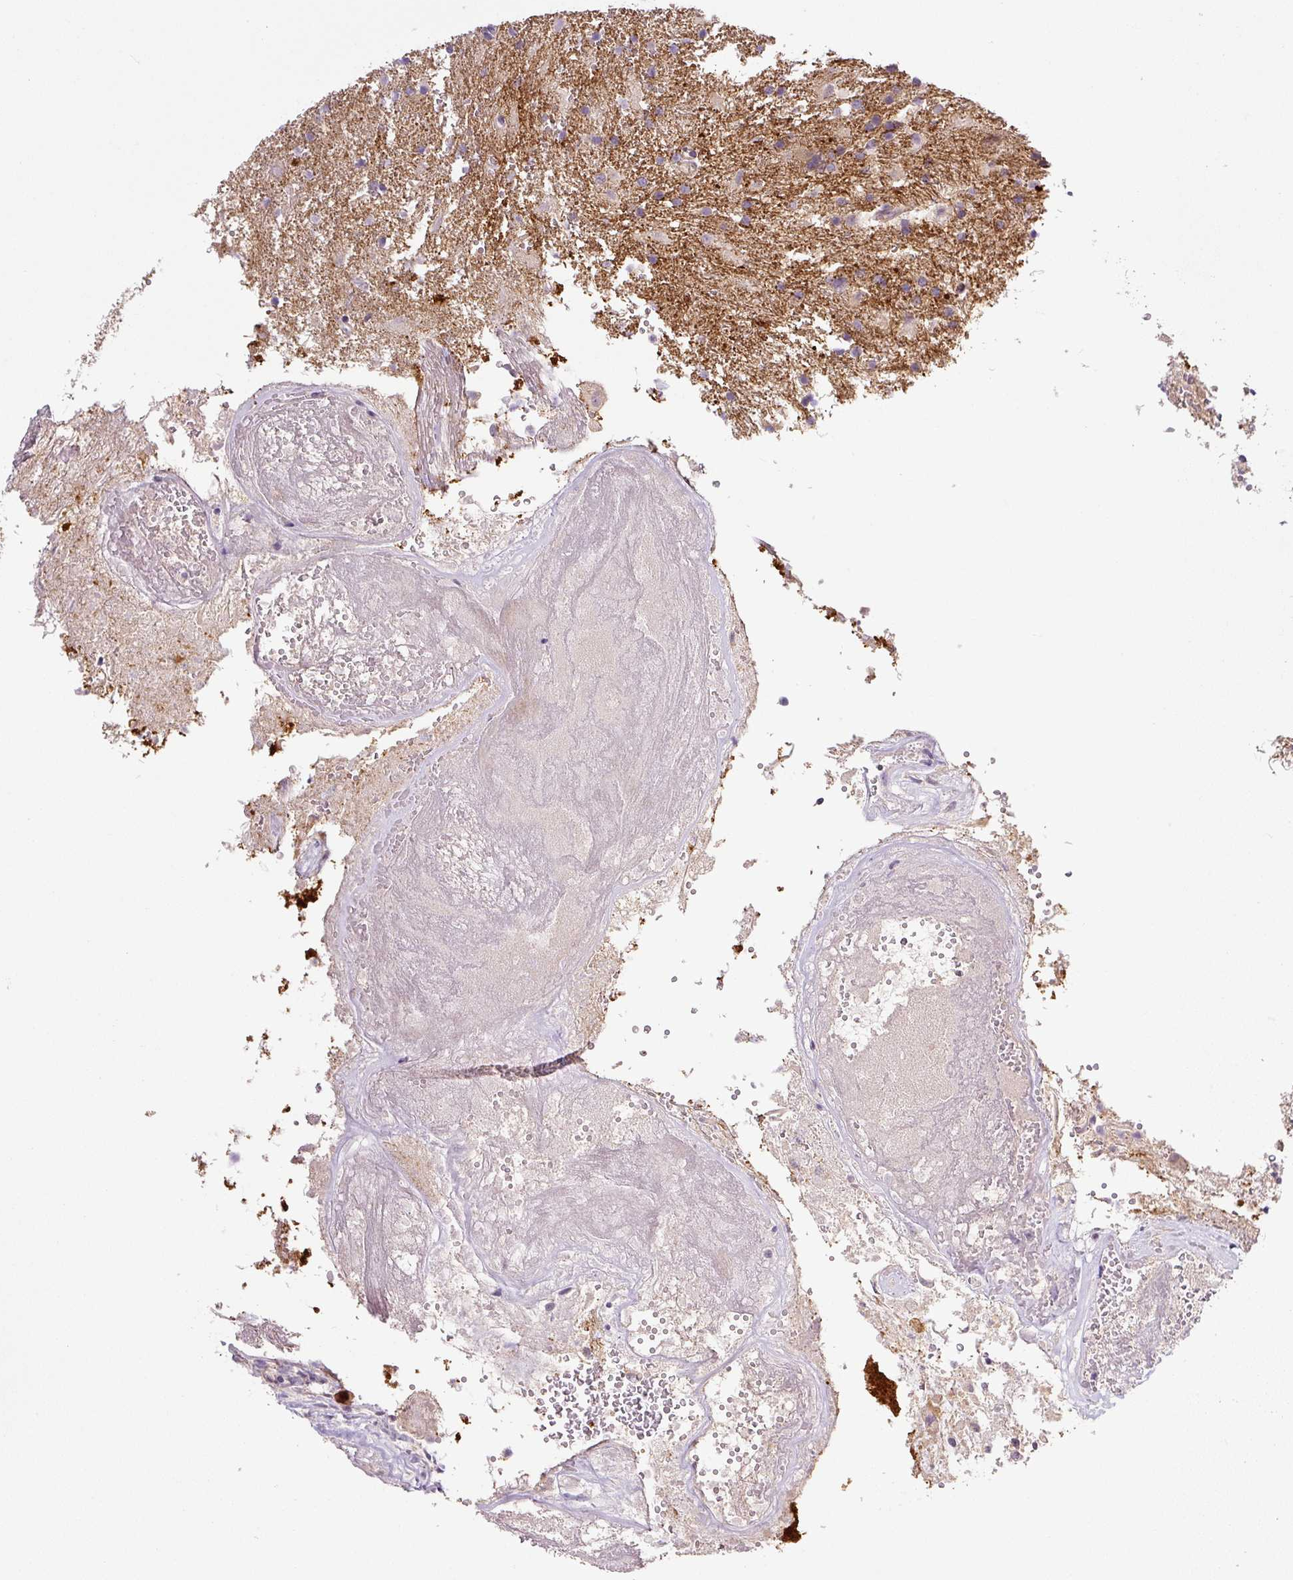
{"staining": {"intensity": "negative", "quantity": "none", "location": "none"}, "tissue": "glioma", "cell_type": "Tumor cells", "image_type": "cancer", "snomed": [{"axis": "morphology", "description": "Glioma, malignant, High grade"}, {"axis": "topography", "description": "Brain"}], "caption": "This is an IHC micrograph of glioma. There is no staining in tumor cells.", "gene": "PRKAA2", "patient": {"sex": "male", "age": 56}}